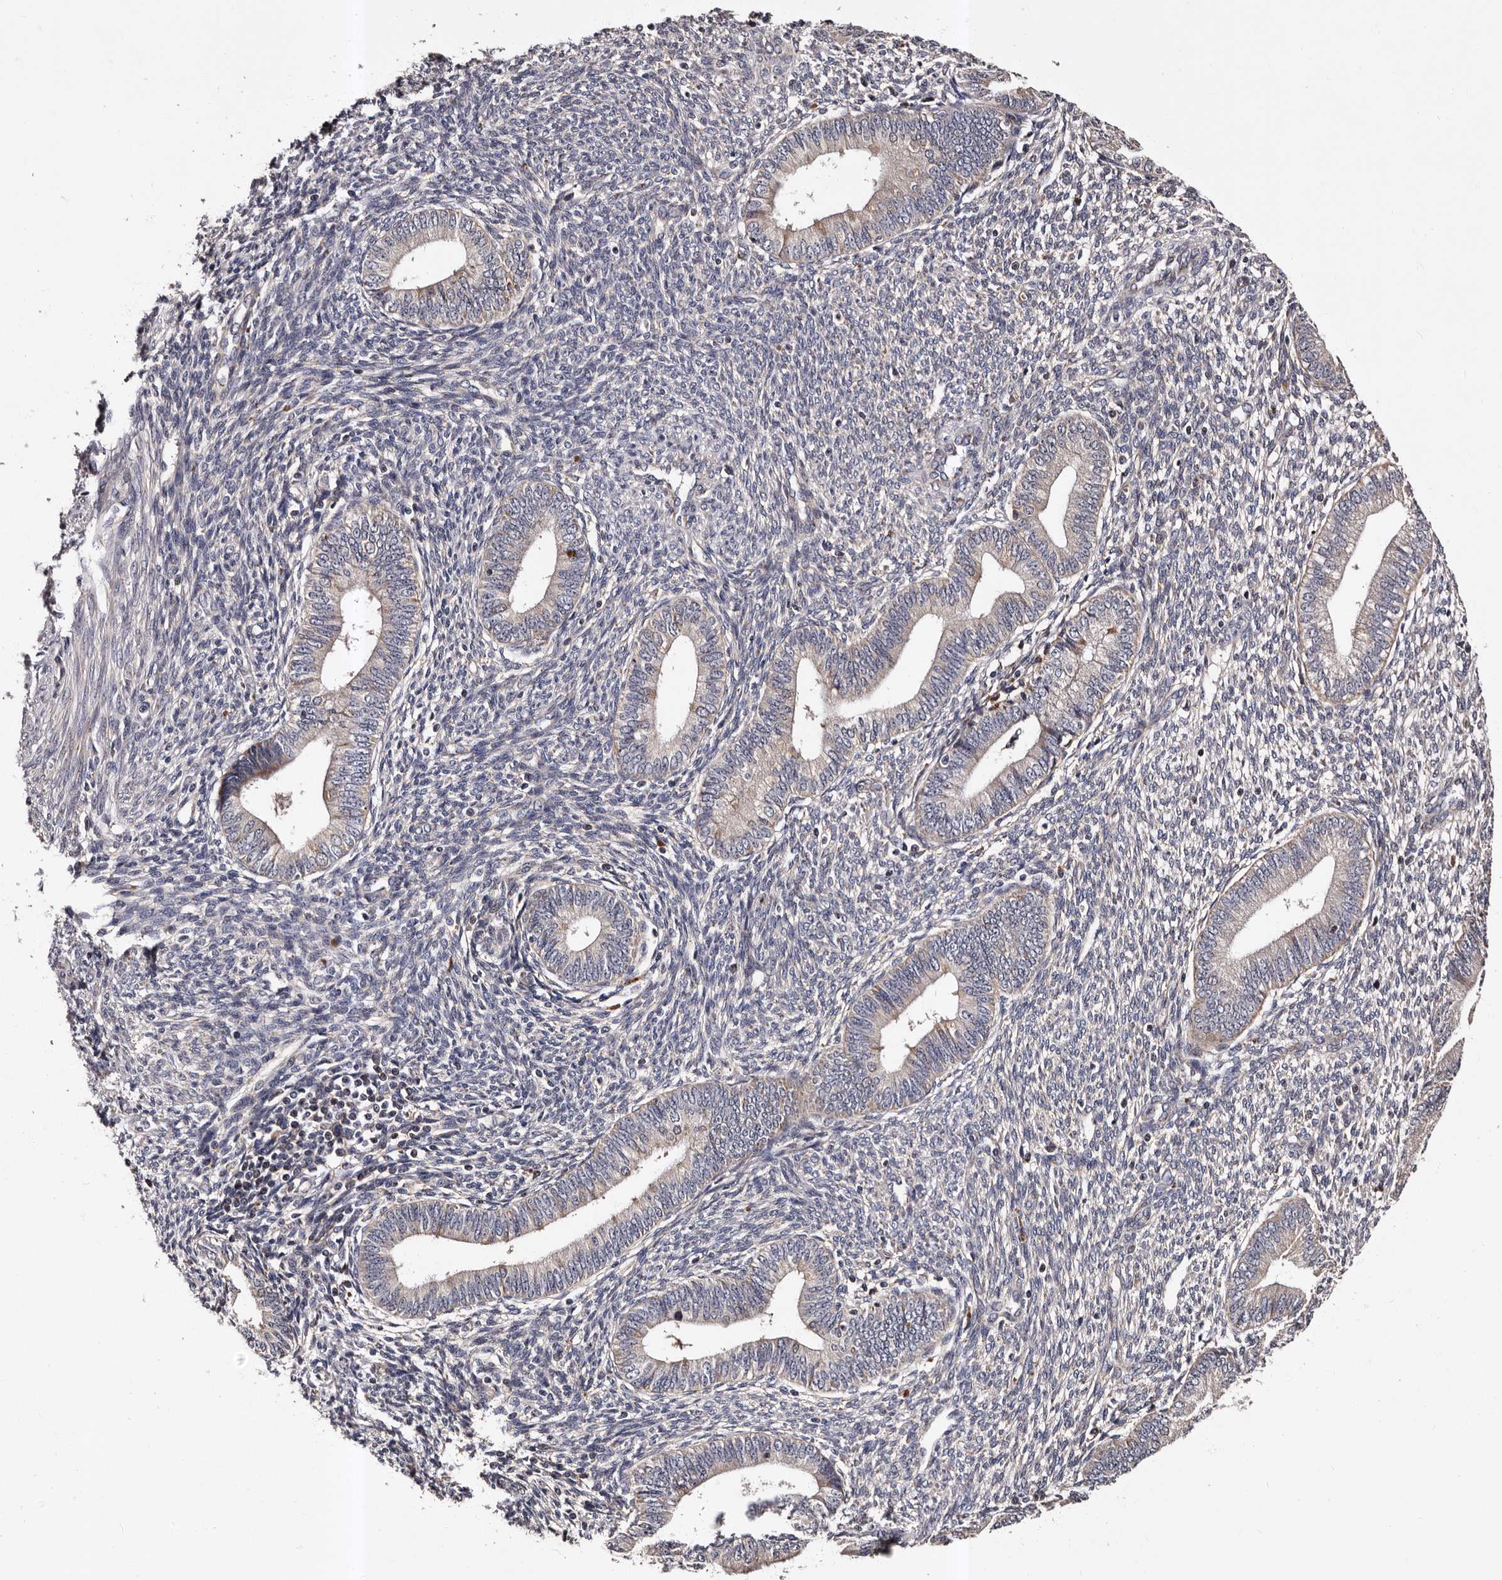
{"staining": {"intensity": "weak", "quantity": "25%-75%", "location": "cytoplasmic/membranous"}, "tissue": "endometrium", "cell_type": "Cells in endometrial stroma", "image_type": "normal", "snomed": [{"axis": "morphology", "description": "Normal tissue, NOS"}, {"axis": "topography", "description": "Endometrium"}], "caption": "Immunohistochemical staining of normal human endometrium shows weak cytoplasmic/membranous protein positivity in approximately 25%-75% of cells in endometrial stroma.", "gene": "ADCK5", "patient": {"sex": "female", "age": 46}}